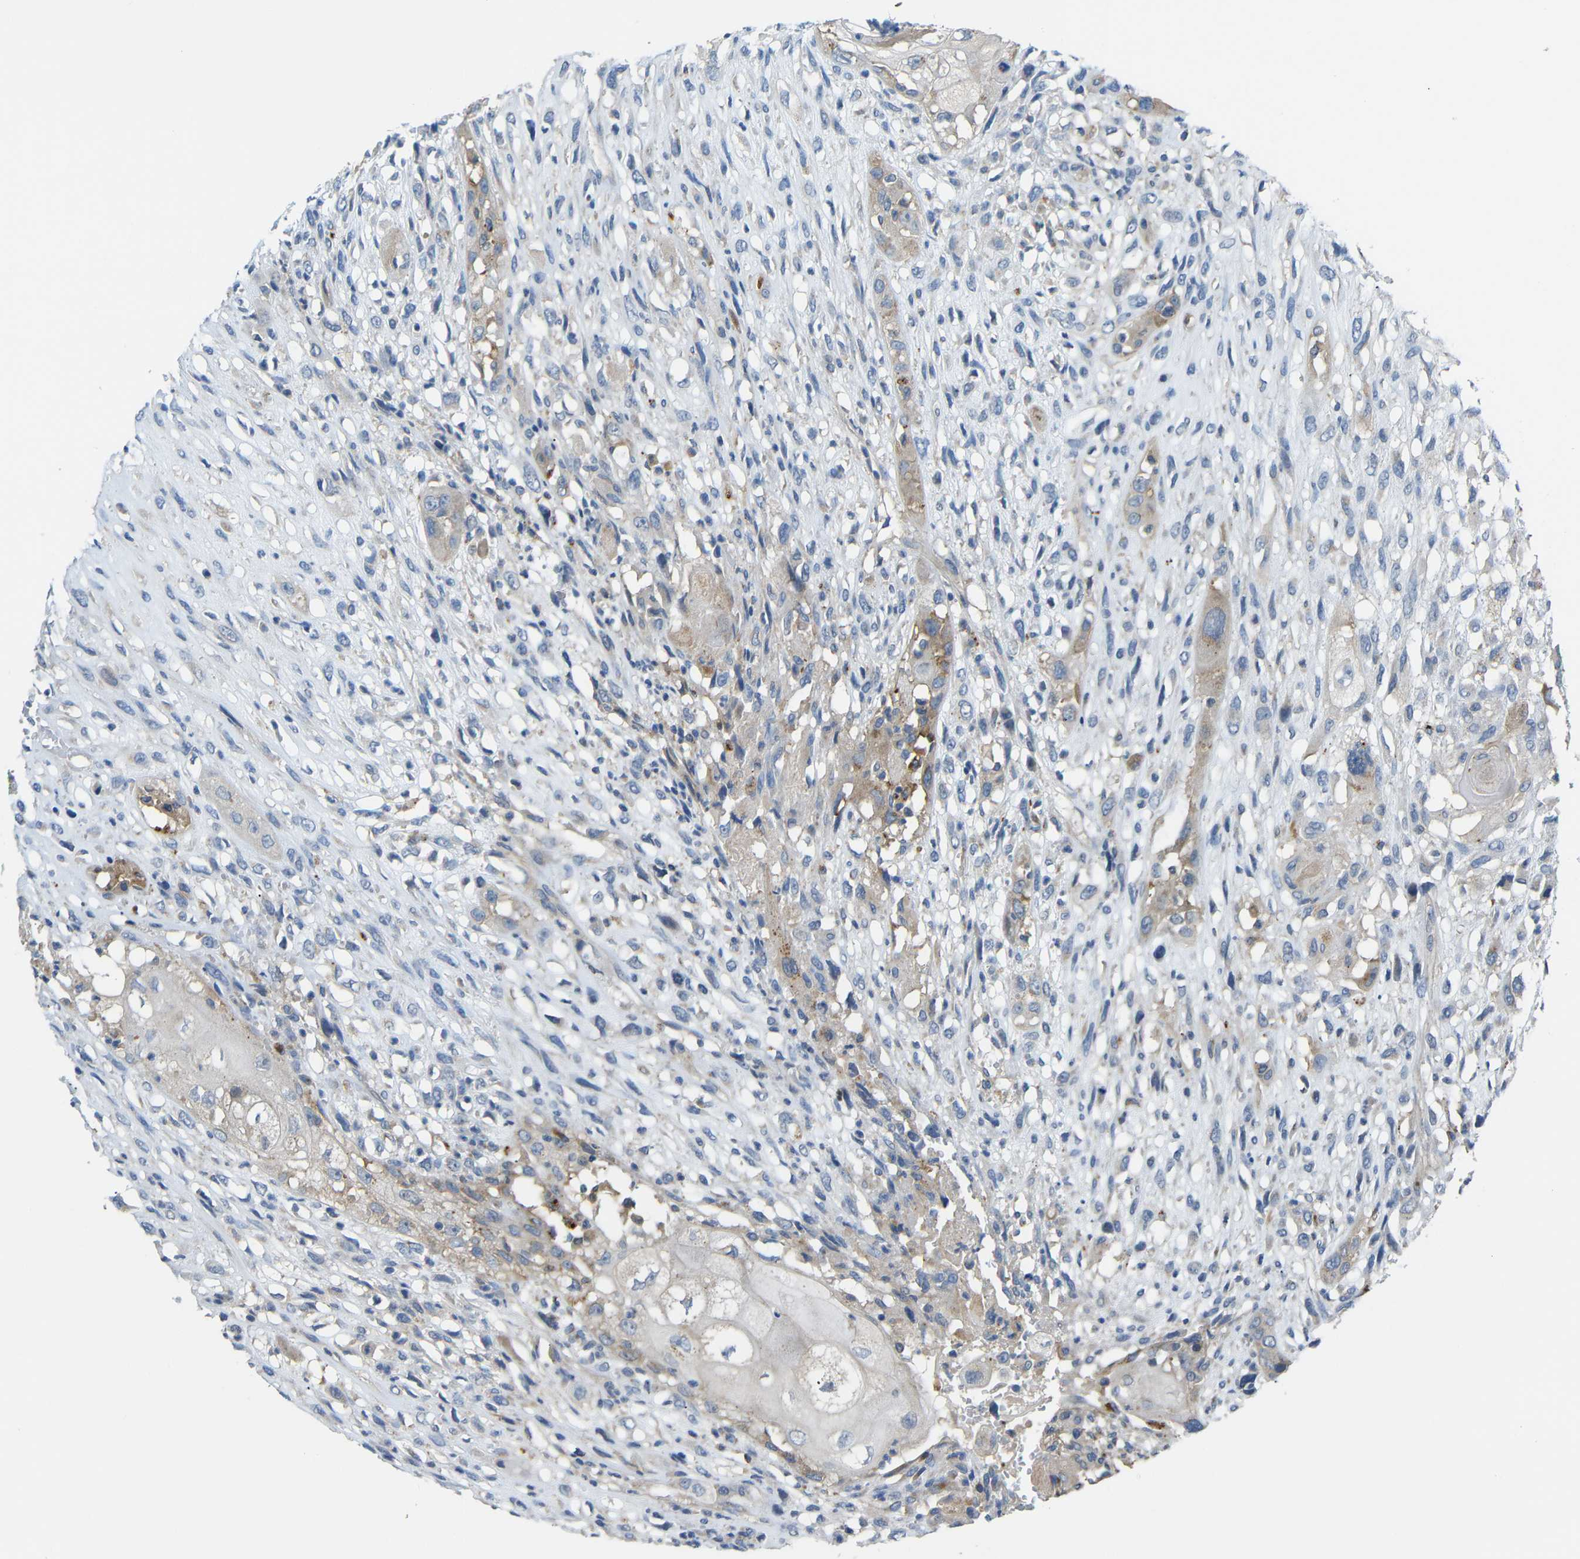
{"staining": {"intensity": "weak", "quantity": ">75%", "location": "cytoplasmic/membranous"}, "tissue": "head and neck cancer", "cell_type": "Tumor cells", "image_type": "cancer", "snomed": [{"axis": "morphology", "description": "Necrosis, NOS"}, {"axis": "morphology", "description": "Neoplasm, malignant, NOS"}, {"axis": "topography", "description": "Salivary gland"}, {"axis": "topography", "description": "Head-Neck"}], "caption": "A high-resolution photomicrograph shows immunohistochemistry staining of head and neck cancer (neoplasm (malignant)), which exhibits weak cytoplasmic/membranous positivity in approximately >75% of tumor cells. (DAB (3,3'-diaminobenzidine) = brown stain, brightfield microscopy at high magnification).", "gene": "SYPL1", "patient": {"sex": "male", "age": 43}}